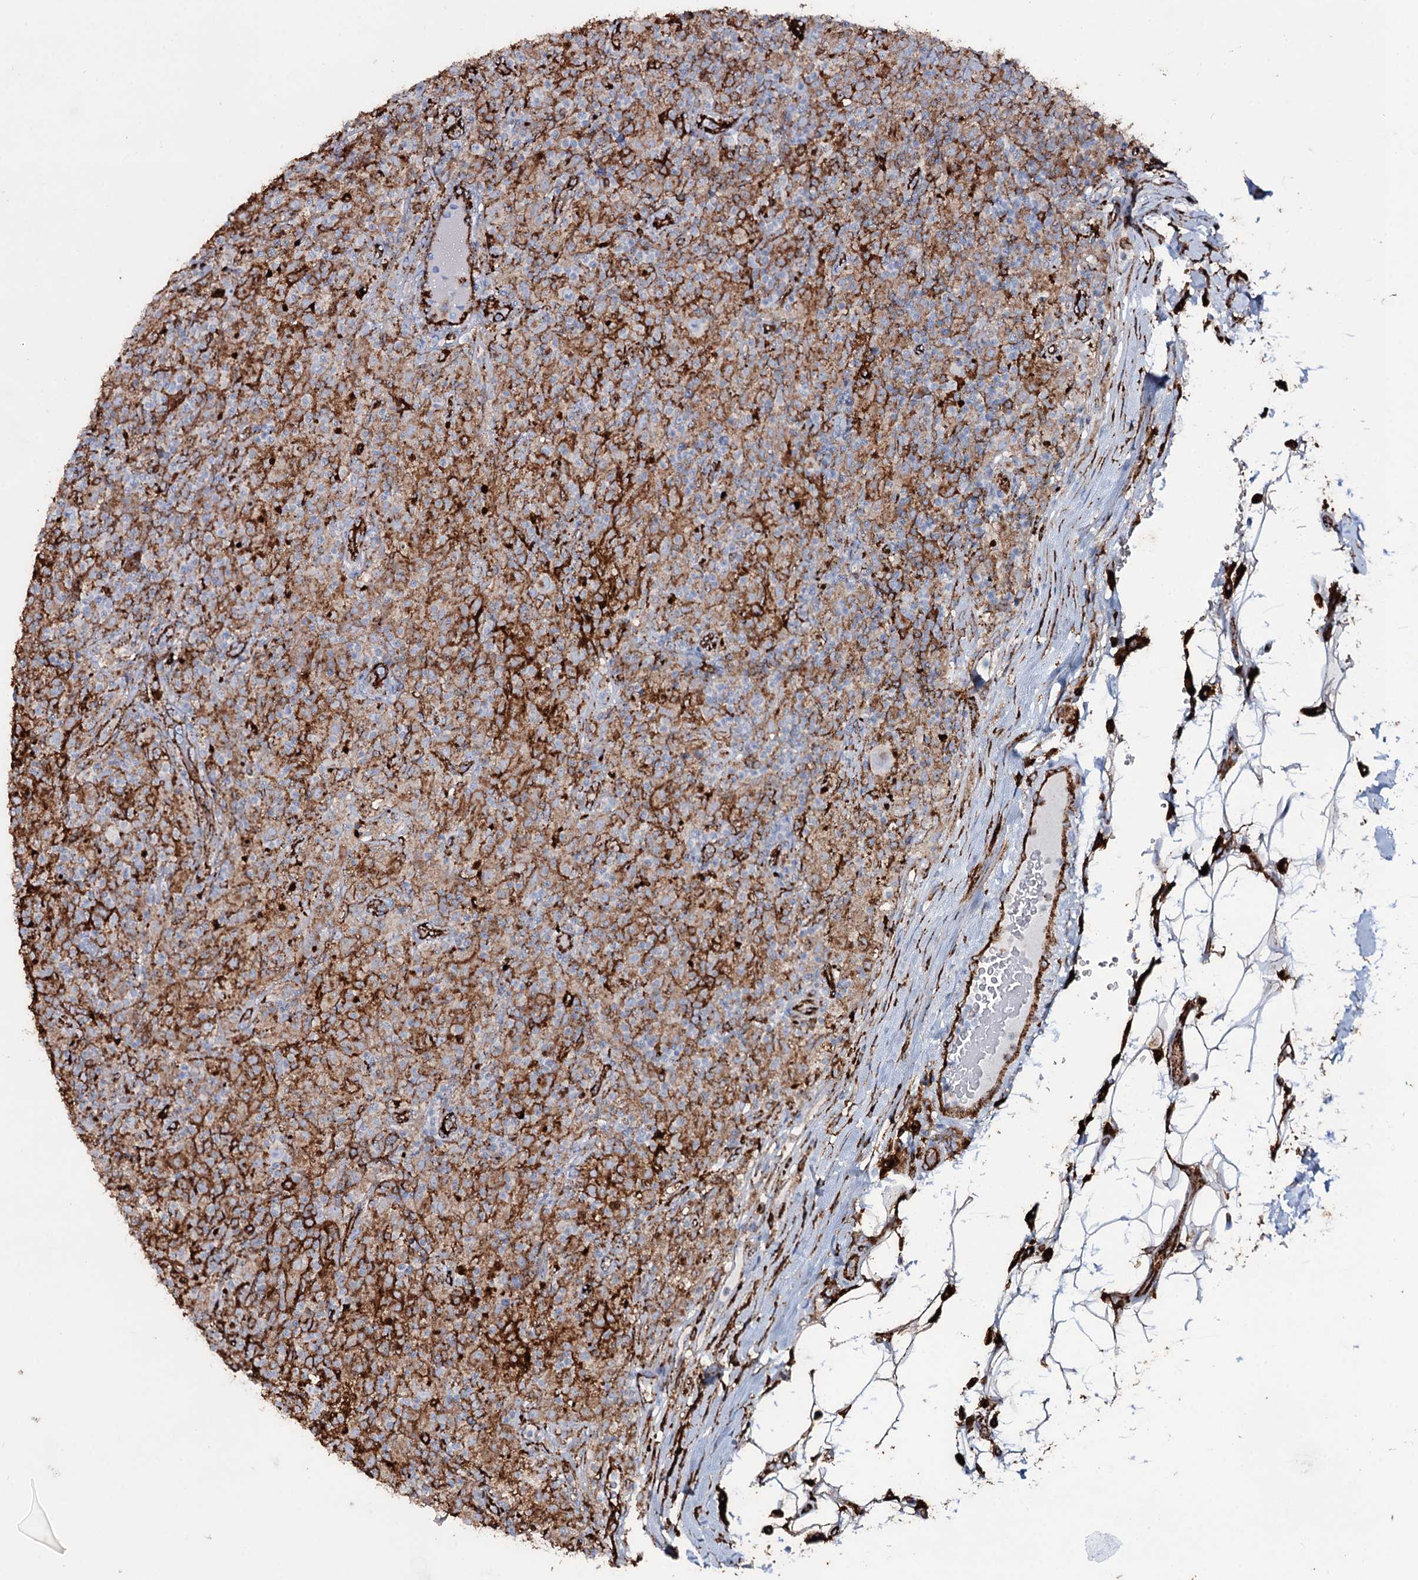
{"staining": {"intensity": "negative", "quantity": "none", "location": "none"}, "tissue": "lymphoma", "cell_type": "Tumor cells", "image_type": "cancer", "snomed": [{"axis": "morphology", "description": "Hodgkin's disease, NOS"}, {"axis": "topography", "description": "Lymph node"}], "caption": "This is an IHC photomicrograph of human Hodgkin's disease. There is no staining in tumor cells.", "gene": "OSBPL2", "patient": {"sex": "male", "age": 70}}